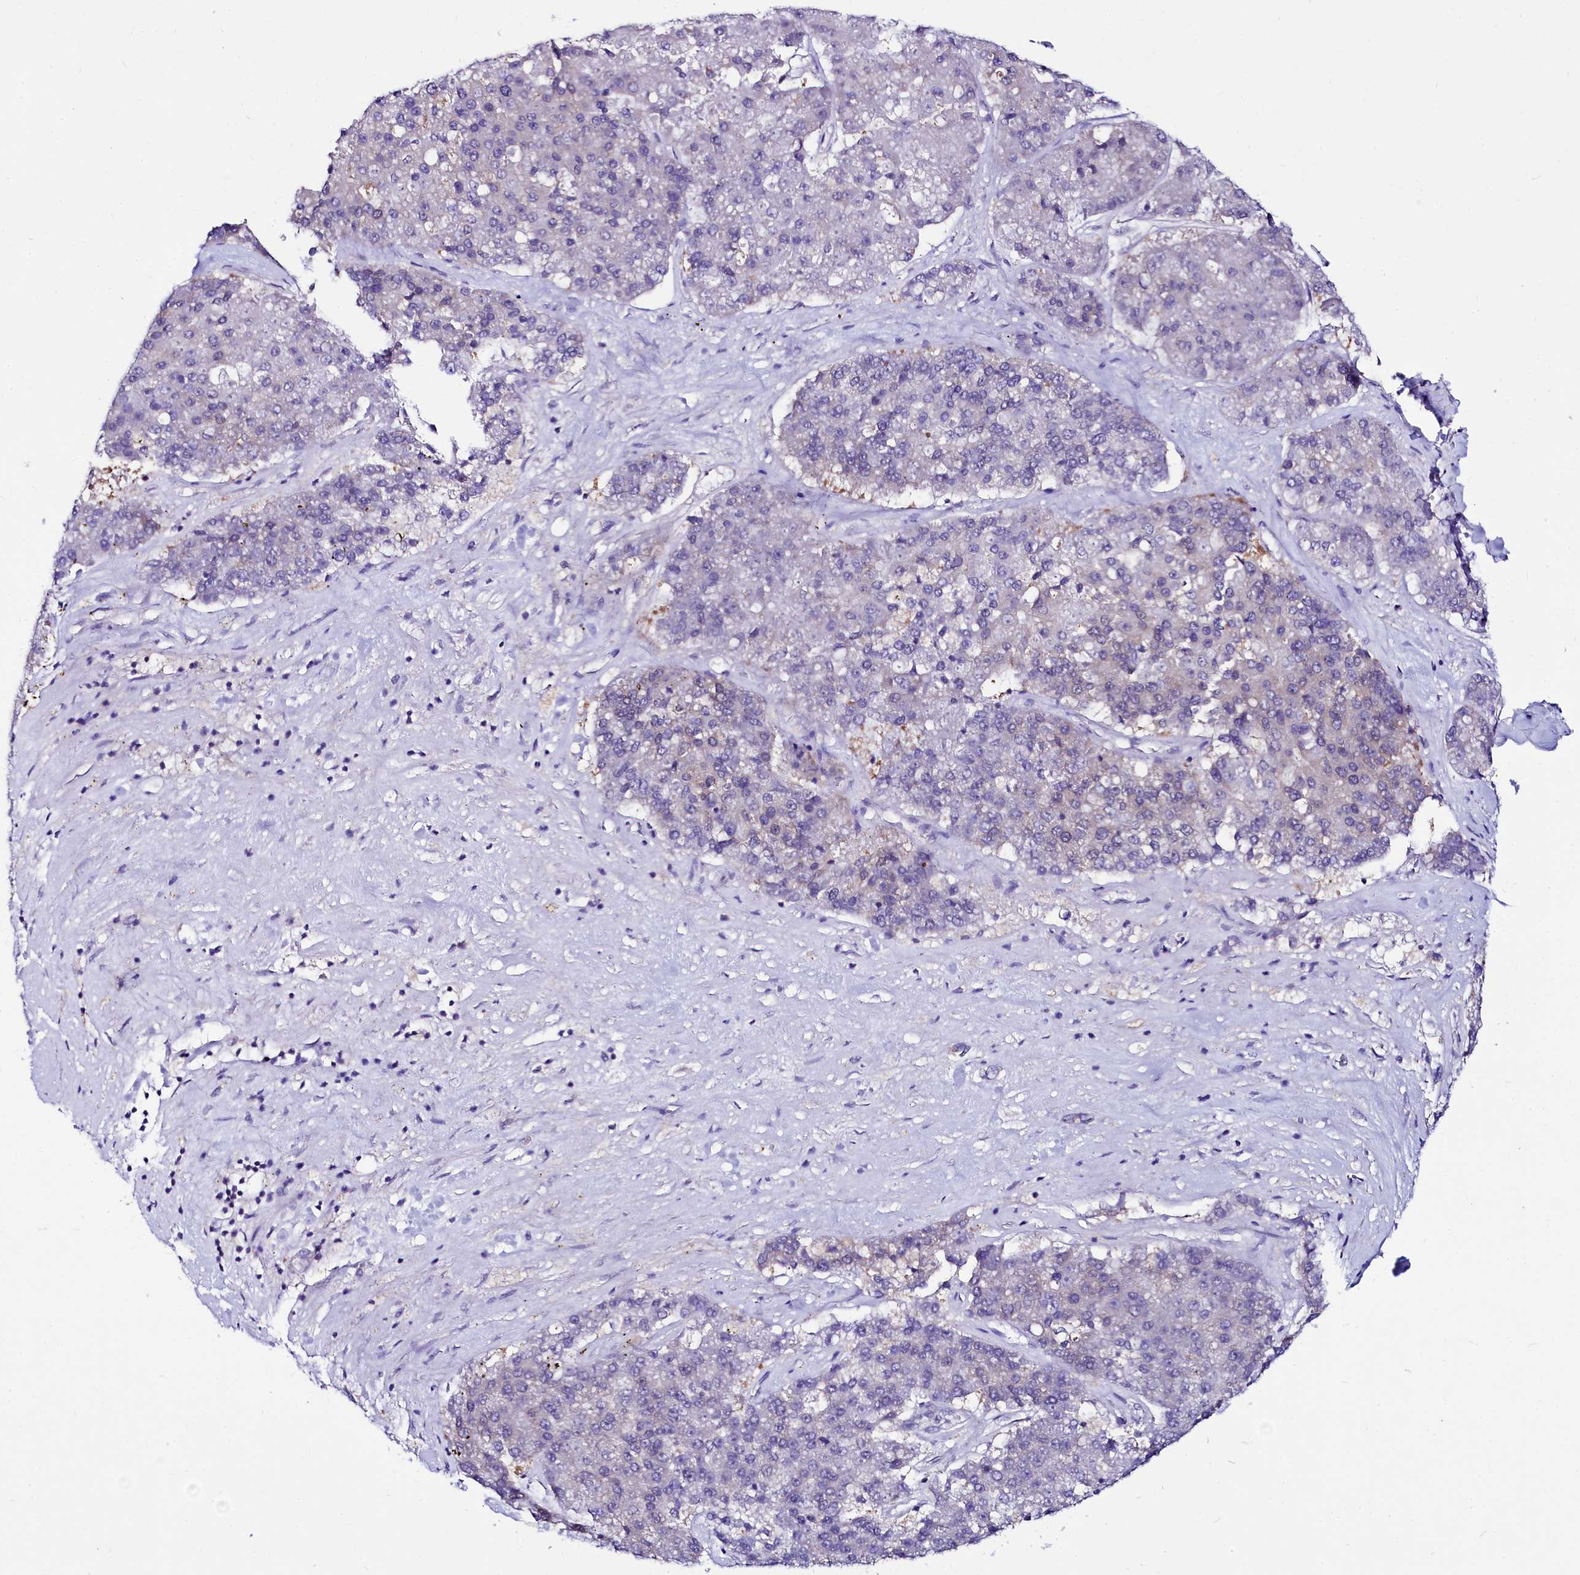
{"staining": {"intensity": "negative", "quantity": "none", "location": "none"}, "tissue": "pancreatic cancer", "cell_type": "Tumor cells", "image_type": "cancer", "snomed": [{"axis": "morphology", "description": "Adenocarcinoma, NOS"}, {"axis": "topography", "description": "Pancreas"}], "caption": "Tumor cells are negative for brown protein staining in pancreatic cancer. (Stains: DAB (3,3'-diaminobenzidine) immunohistochemistry (IHC) with hematoxylin counter stain, Microscopy: brightfield microscopy at high magnification).", "gene": "ABHD5", "patient": {"sex": "male", "age": 50}}